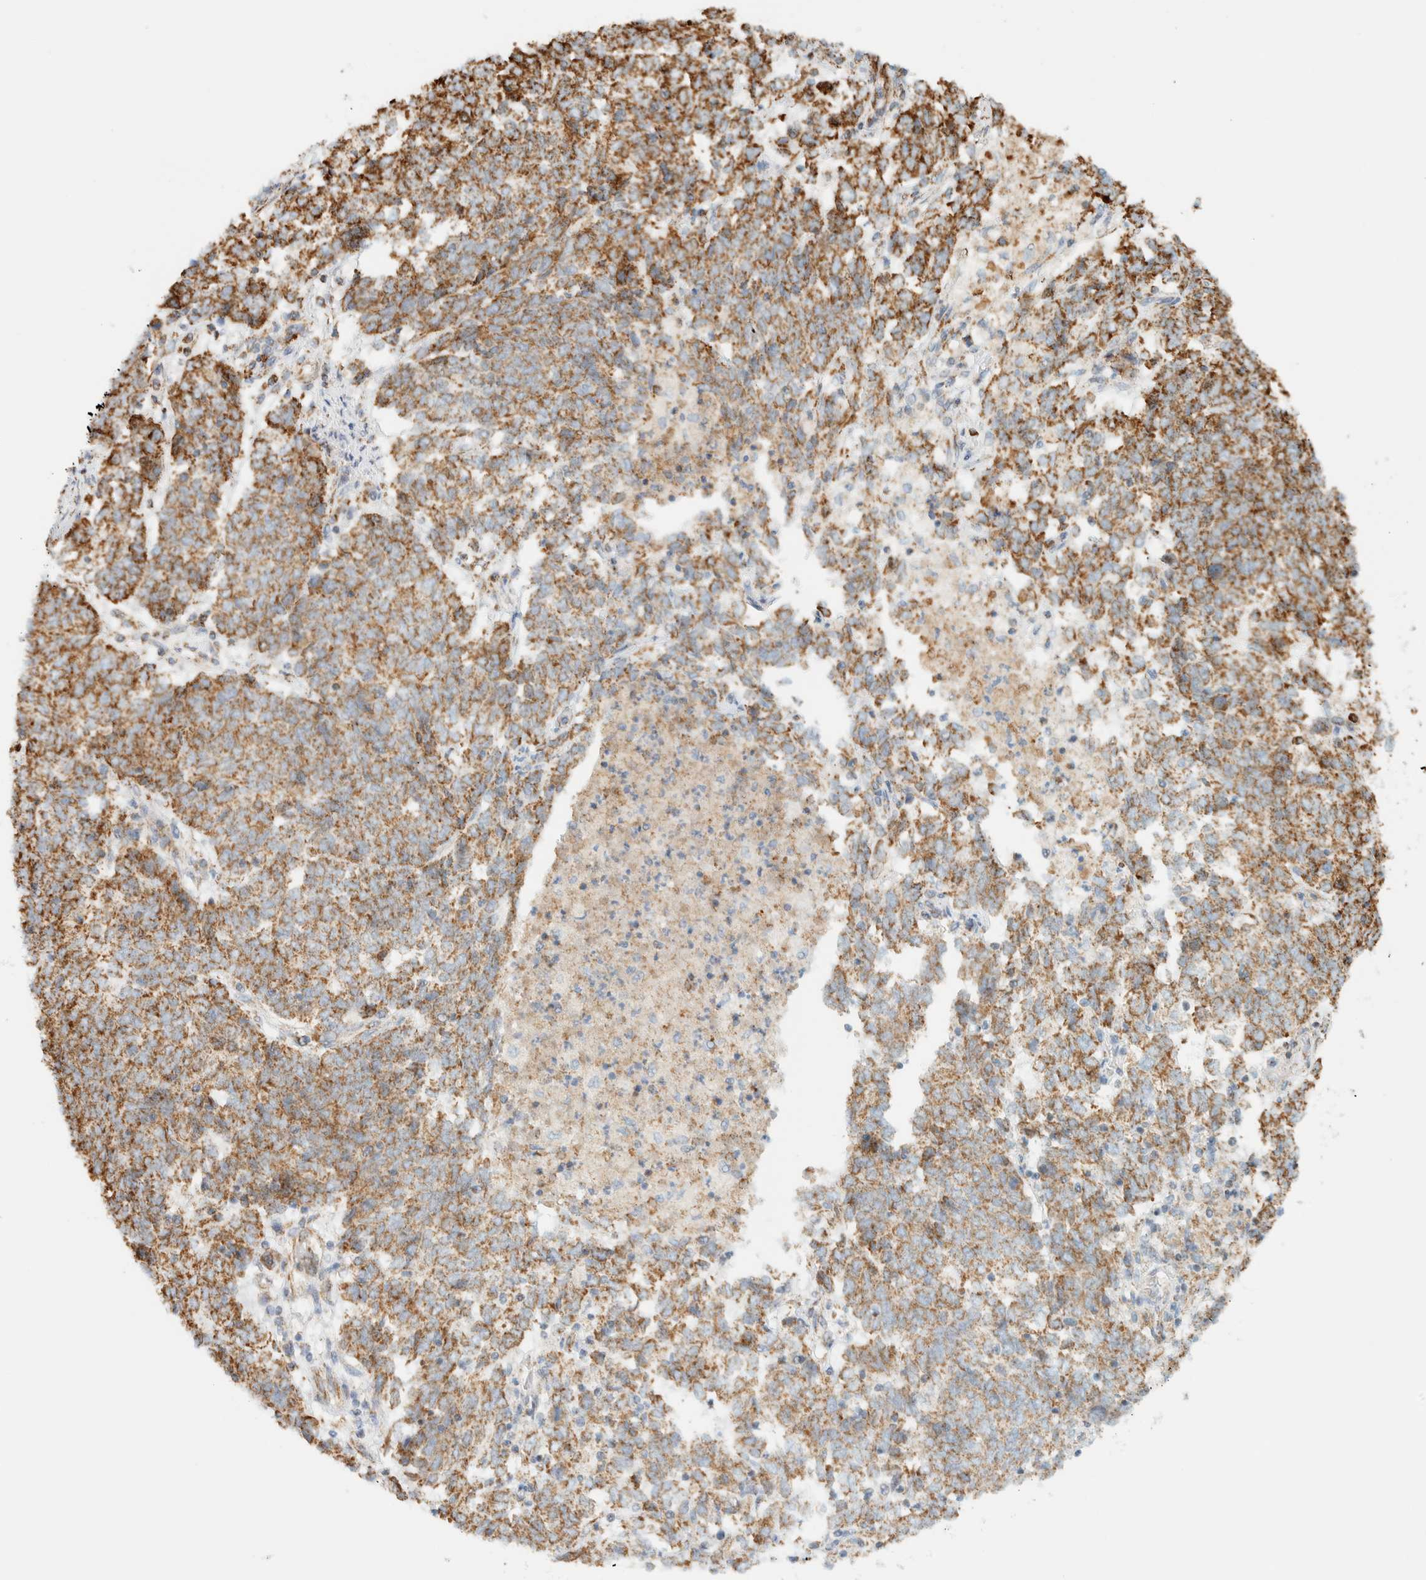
{"staining": {"intensity": "moderate", "quantity": ">75%", "location": "cytoplasmic/membranous"}, "tissue": "endometrial cancer", "cell_type": "Tumor cells", "image_type": "cancer", "snomed": [{"axis": "morphology", "description": "Adenocarcinoma, NOS"}, {"axis": "topography", "description": "Endometrium"}], "caption": "Moderate cytoplasmic/membranous protein expression is appreciated in approximately >75% of tumor cells in adenocarcinoma (endometrial). (Brightfield microscopy of DAB IHC at high magnification).", "gene": "KIFAP3", "patient": {"sex": "female", "age": 80}}